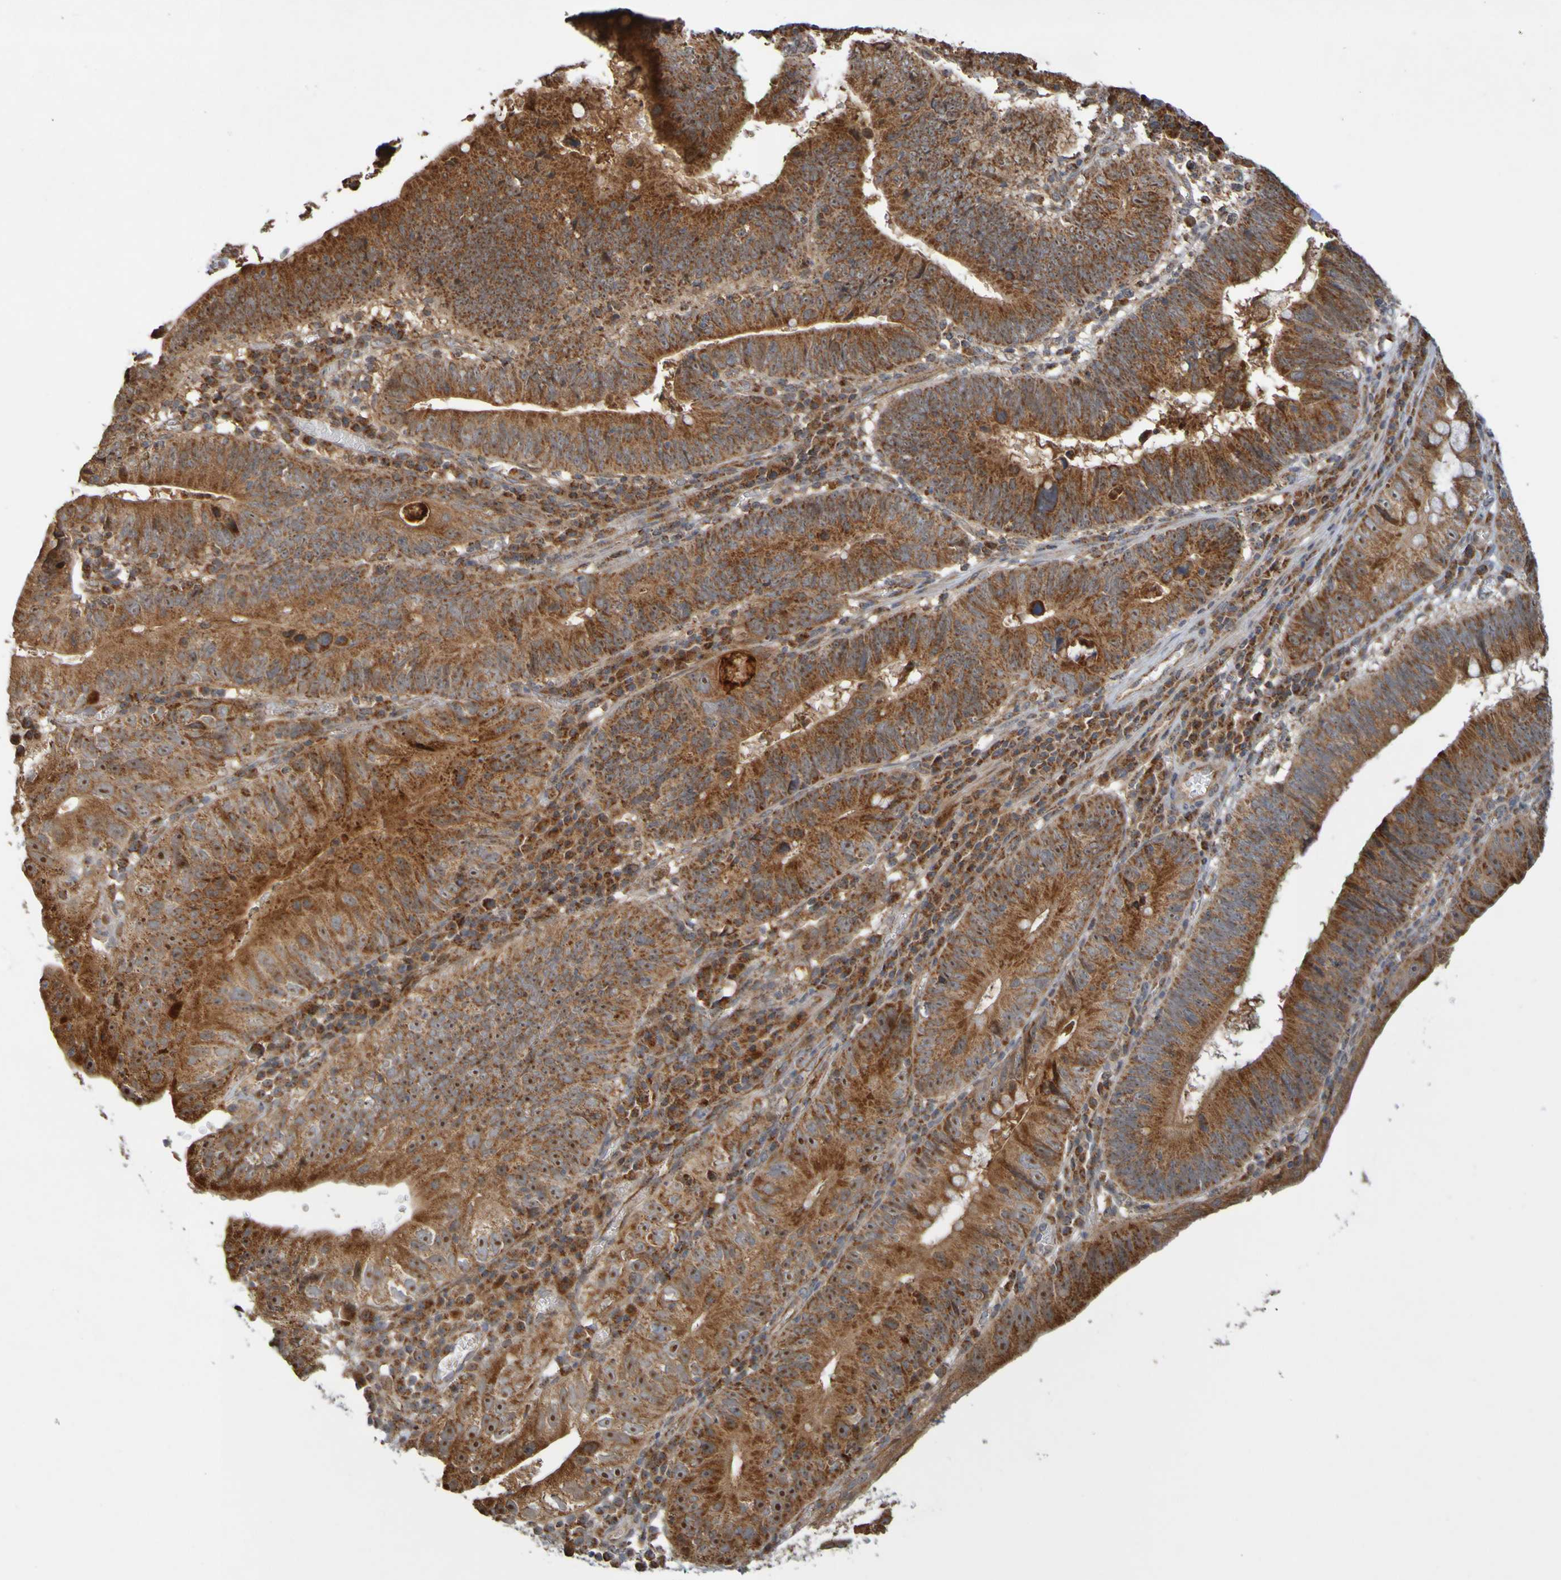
{"staining": {"intensity": "strong", "quantity": ">75%", "location": "cytoplasmic/membranous,nuclear"}, "tissue": "stomach cancer", "cell_type": "Tumor cells", "image_type": "cancer", "snomed": [{"axis": "morphology", "description": "Adenocarcinoma, NOS"}, {"axis": "topography", "description": "Stomach"}], "caption": "Stomach cancer (adenocarcinoma) tissue displays strong cytoplasmic/membranous and nuclear expression in approximately >75% of tumor cells, visualized by immunohistochemistry.", "gene": "TMBIM1", "patient": {"sex": "male", "age": 59}}